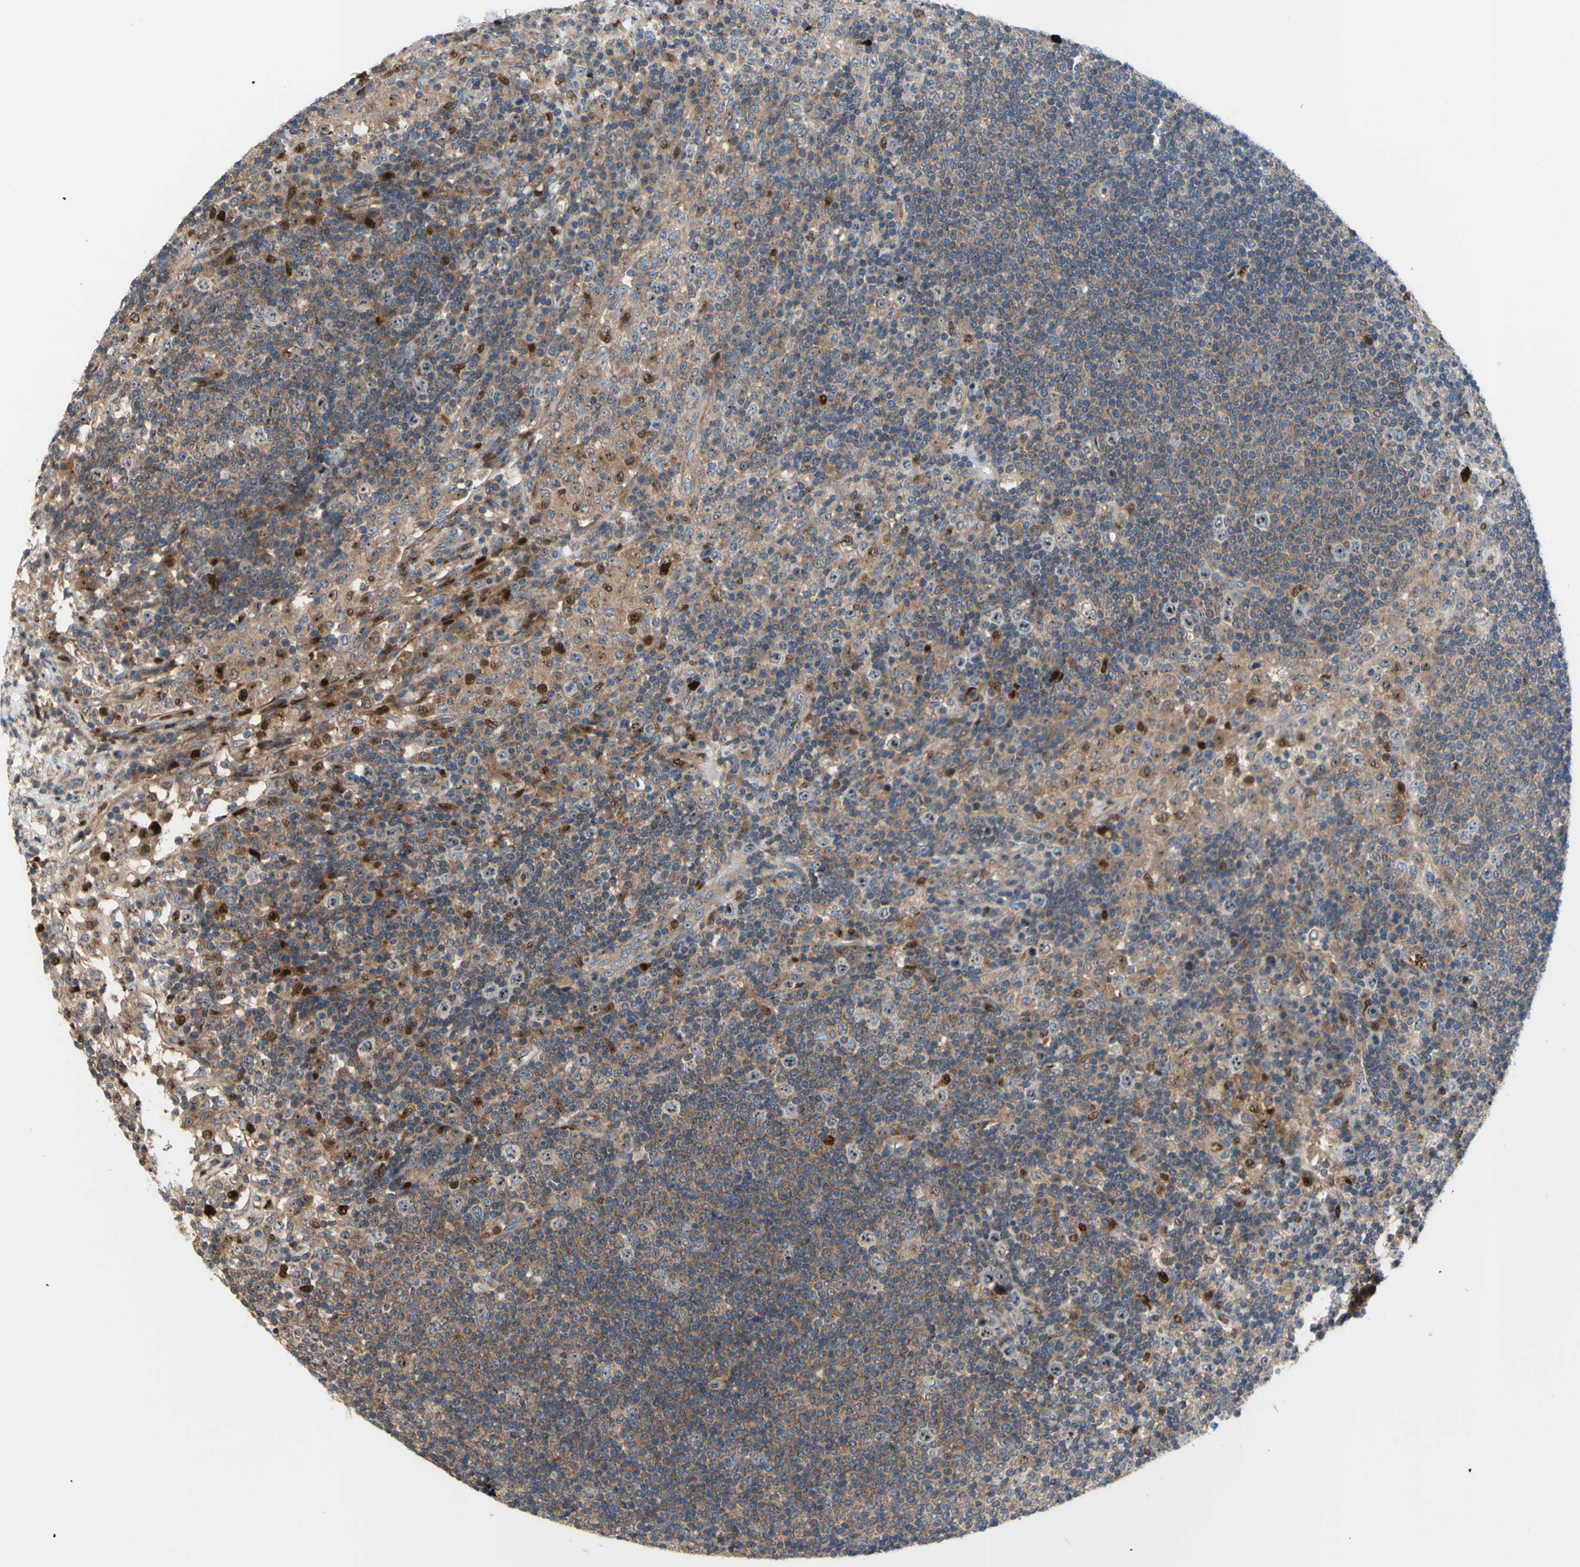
{"staining": {"intensity": "moderate", "quantity": "25%-75%", "location": "nuclear"}, "tissue": "lymph node", "cell_type": "Germinal center cells", "image_type": "normal", "snomed": [{"axis": "morphology", "description": "Normal tissue, NOS"}, {"axis": "topography", "description": "Lymph node"}], "caption": "Protein expression analysis of normal lymph node demonstrates moderate nuclear expression in about 25%-75% of germinal center cells. (DAB (3,3'-diaminobenzidine) IHC, brown staining for protein, blue staining for nuclei).", "gene": "USP9X", "patient": {"sex": "female", "age": 53}}